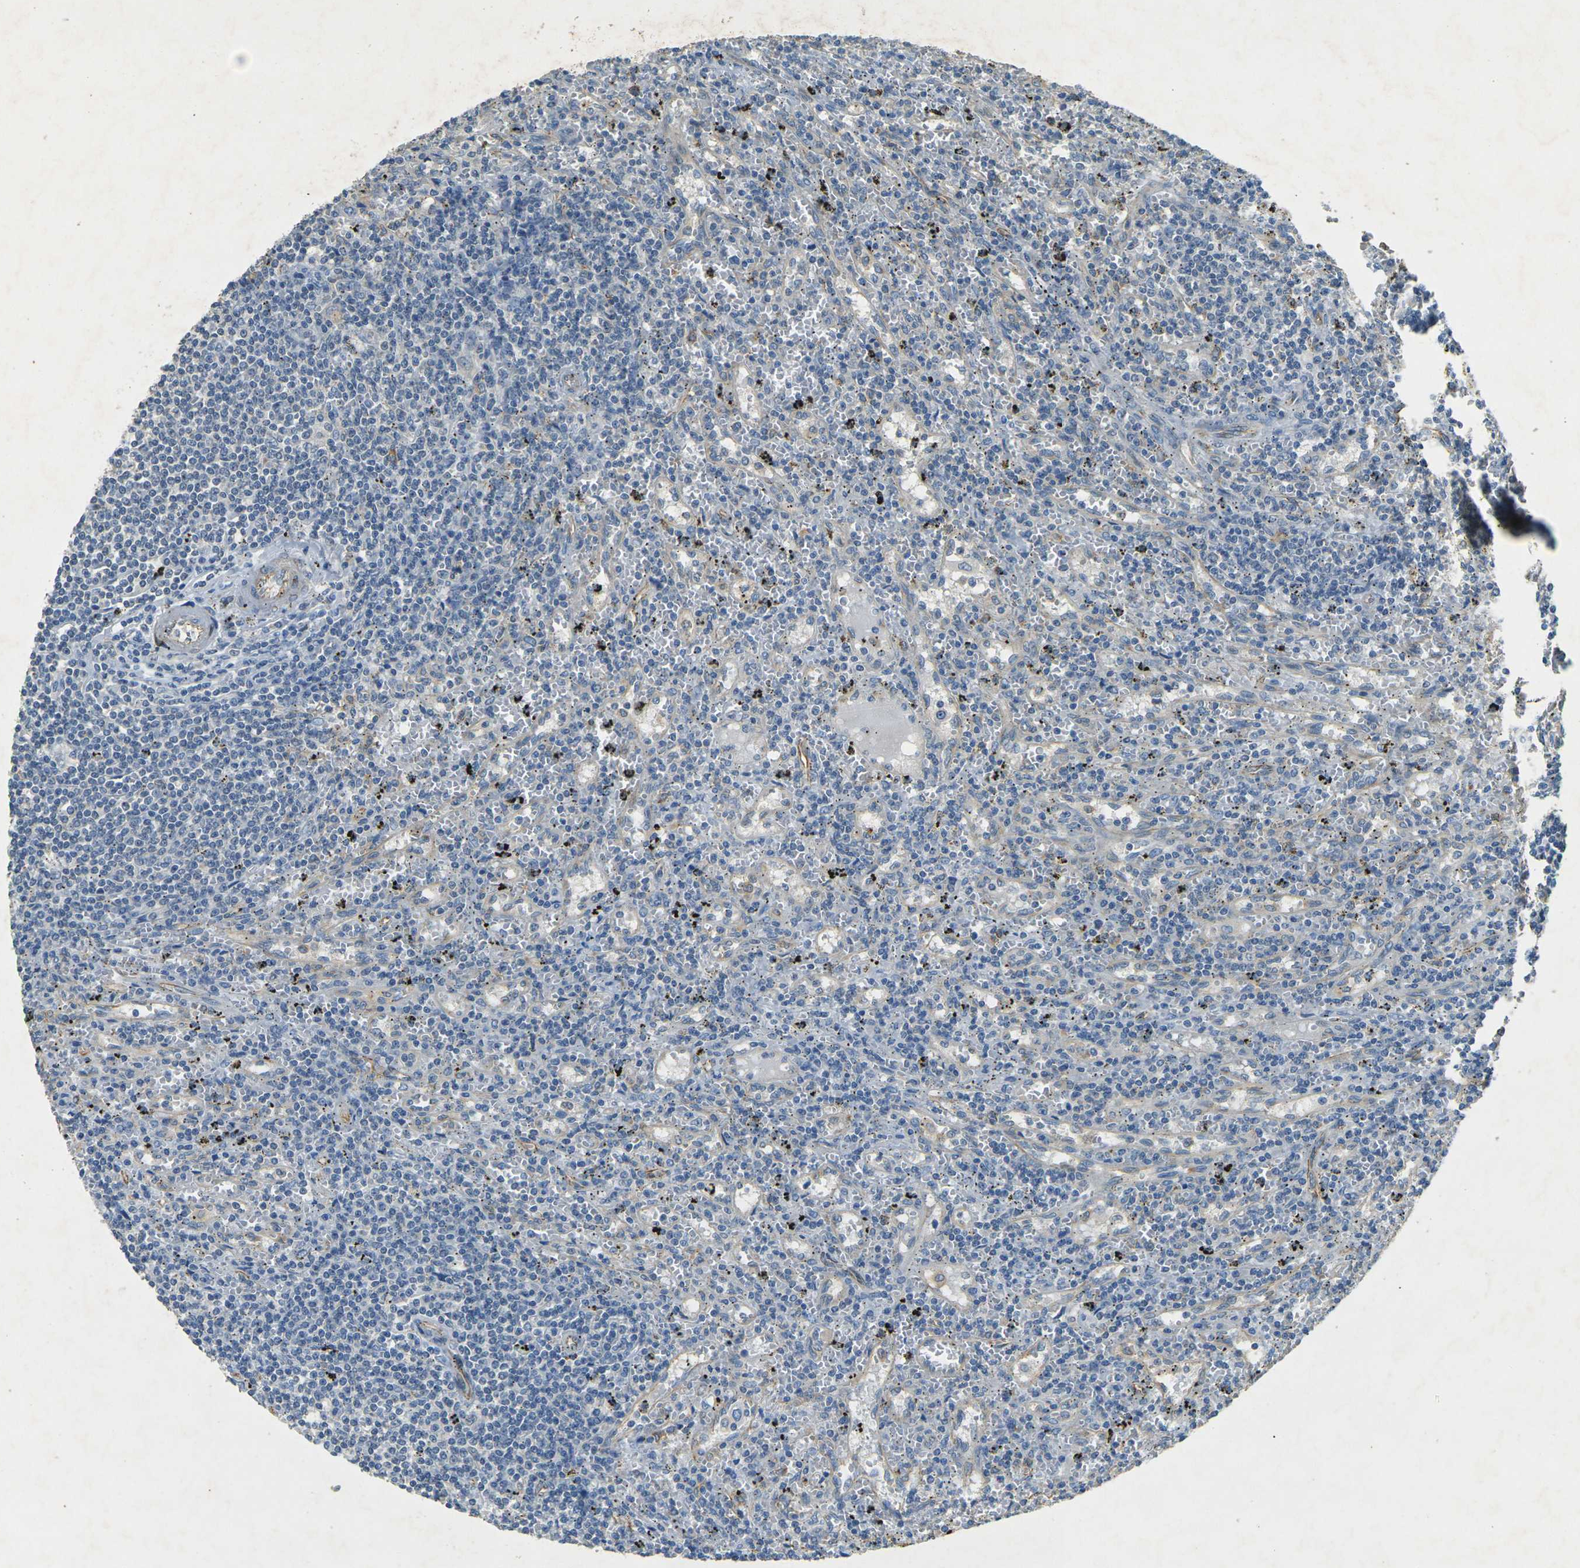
{"staining": {"intensity": "negative", "quantity": "none", "location": "none"}, "tissue": "lymphoma", "cell_type": "Tumor cells", "image_type": "cancer", "snomed": [{"axis": "morphology", "description": "Malignant lymphoma, non-Hodgkin's type, Low grade"}, {"axis": "topography", "description": "Spleen"}], "caption": "The histopathology image displays no significant expression in tumor cells of malignant lymphoma, non-Hodgkin's type (low-grade).", "gene": "SORT1", "patient": {"sex": "male", "age": 76}}